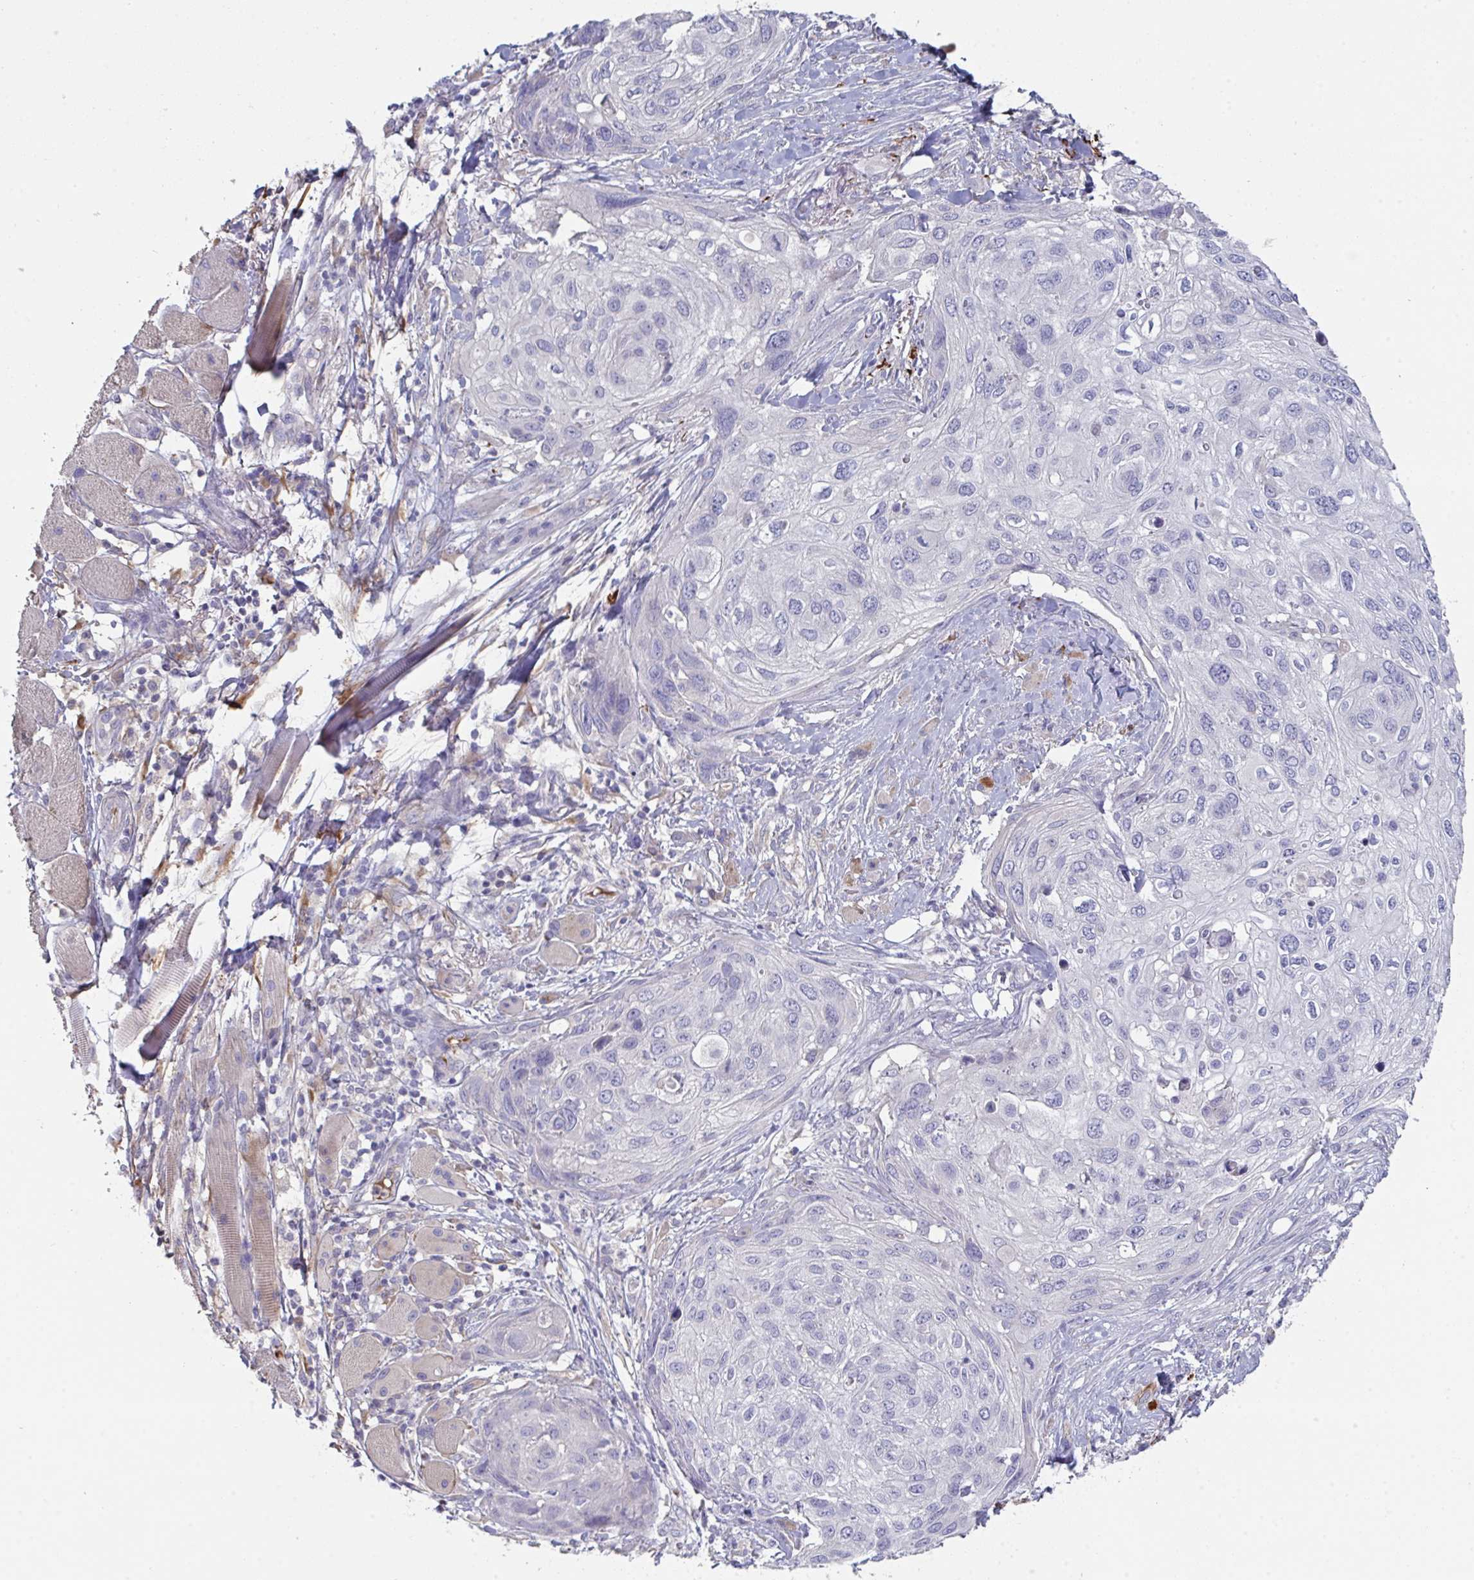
{"staining": {"intensity": "negative", "quantity": "none", "location": "none"}, "tissue": "skin cancer", "cell_type": "Tumor cells", "image_type": "cancer", "snomed": [{"axis": "morphology", "description": "Squamous cell carcinoma, NOS"}, {"axis": "topography", "description": "Skin"}], "caption": "A micrograph of human squamous cell carcinoma (skin) is negative for staining in tumor cells. The staining is performed using DAB (3,3'-diaminobenzidine) brown chromogen with nuclei counter-stained in using hematoxylin.", "gene": "HGFAC", "patient": {"sex": "female", "age": 87}}